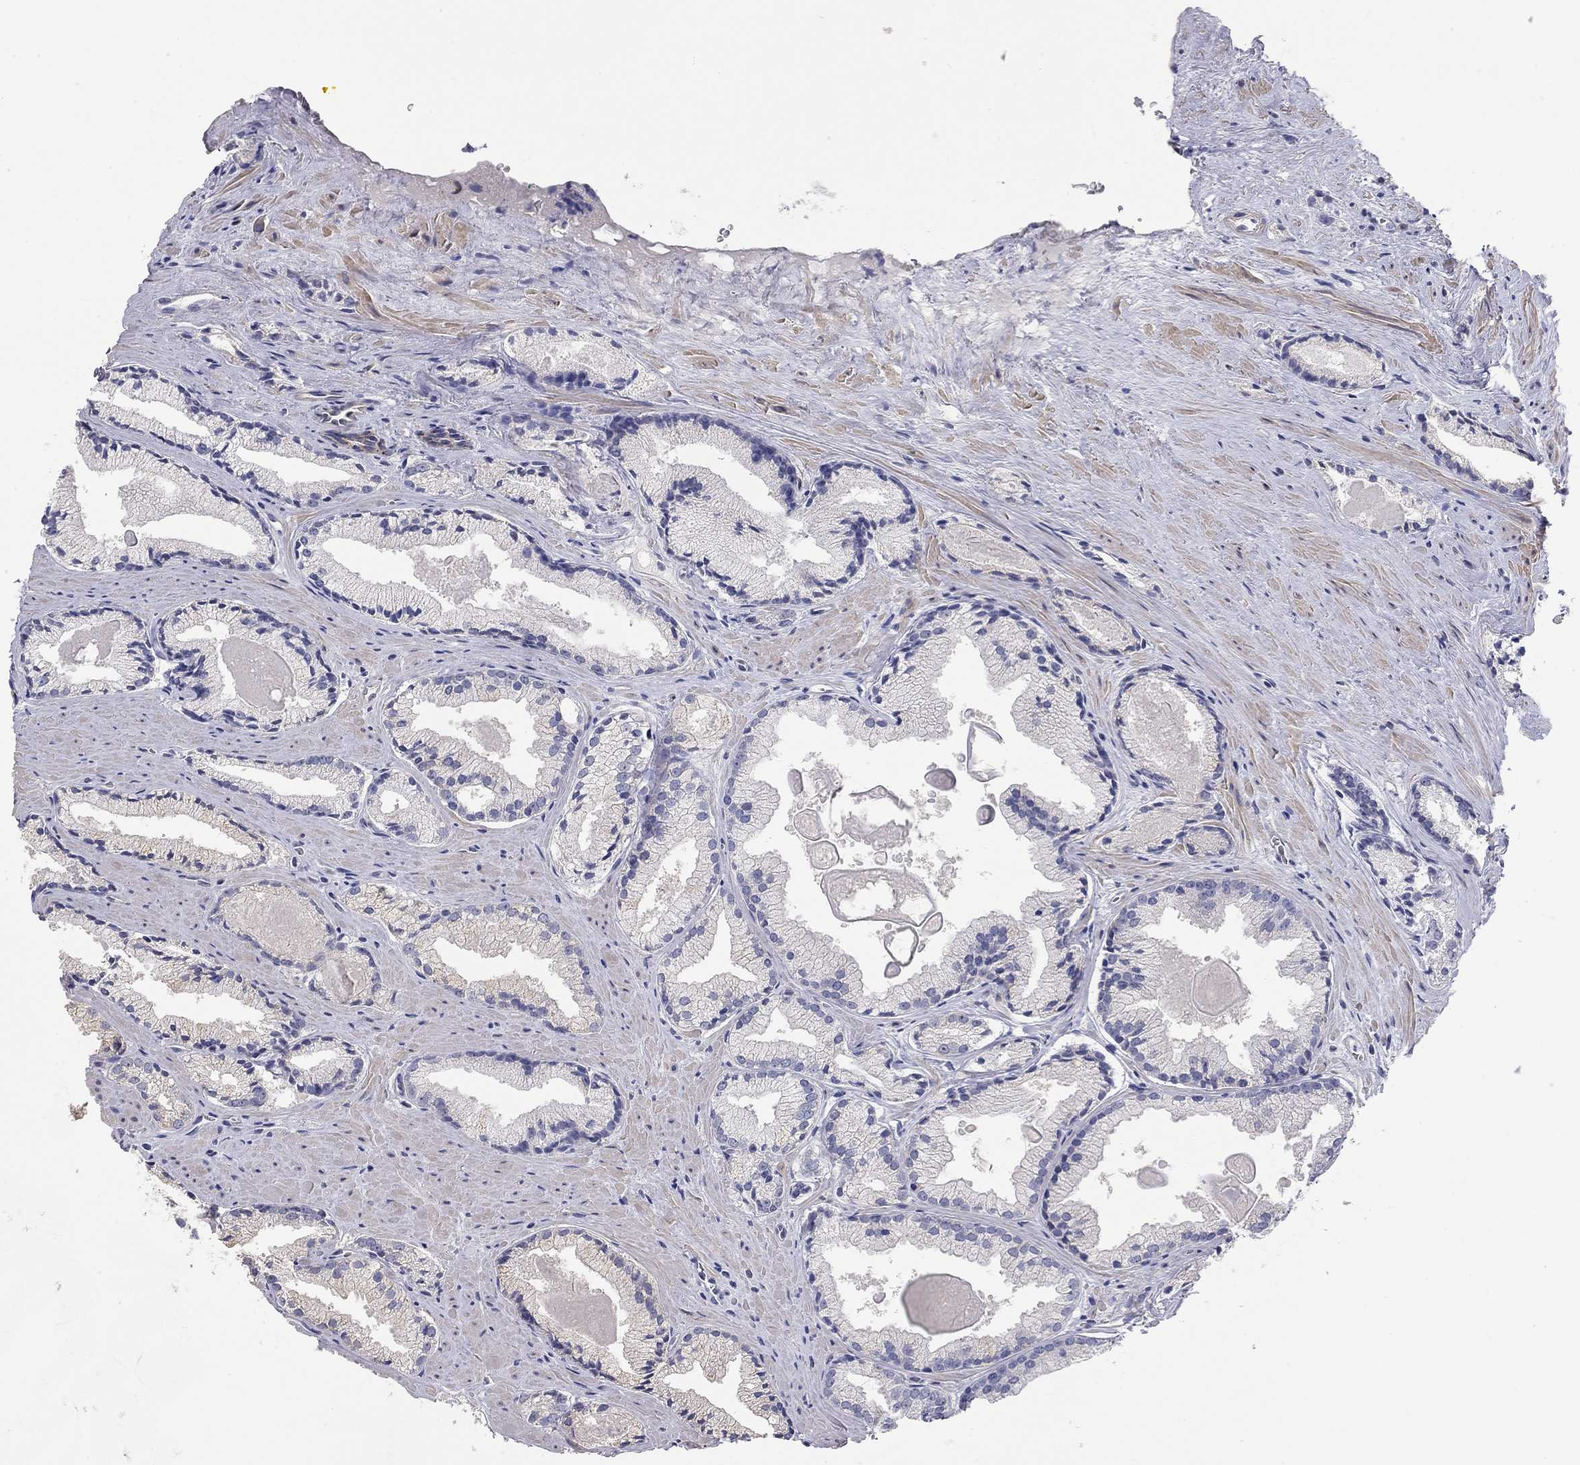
{"staining": {"intensity": "negative", "quantity": "none", "location": "none"}, "tissue": "prostate cancer", "cell_type": "Tumor cells", "image_type": "cancer", "snomed": [{"axis": "morphology", "description": "Adenocarcinoma, NOS"}, {"axis": "morphology", "description": "Adenocarcinoma, High grade"}, {"axis": "topography", "description": "Prostate"}], "caption": "High magnification brightfield microscopy of prostate cancer (adenocarcinoma) stained with DAB (brown) and counterstained with hematoxylin (blue): tumor cells show no significant staining. (IHC, brightfield microscopy, high magnification).", "gene": "PAPSS2", "patient": {"sex": "male", "age": 70}}